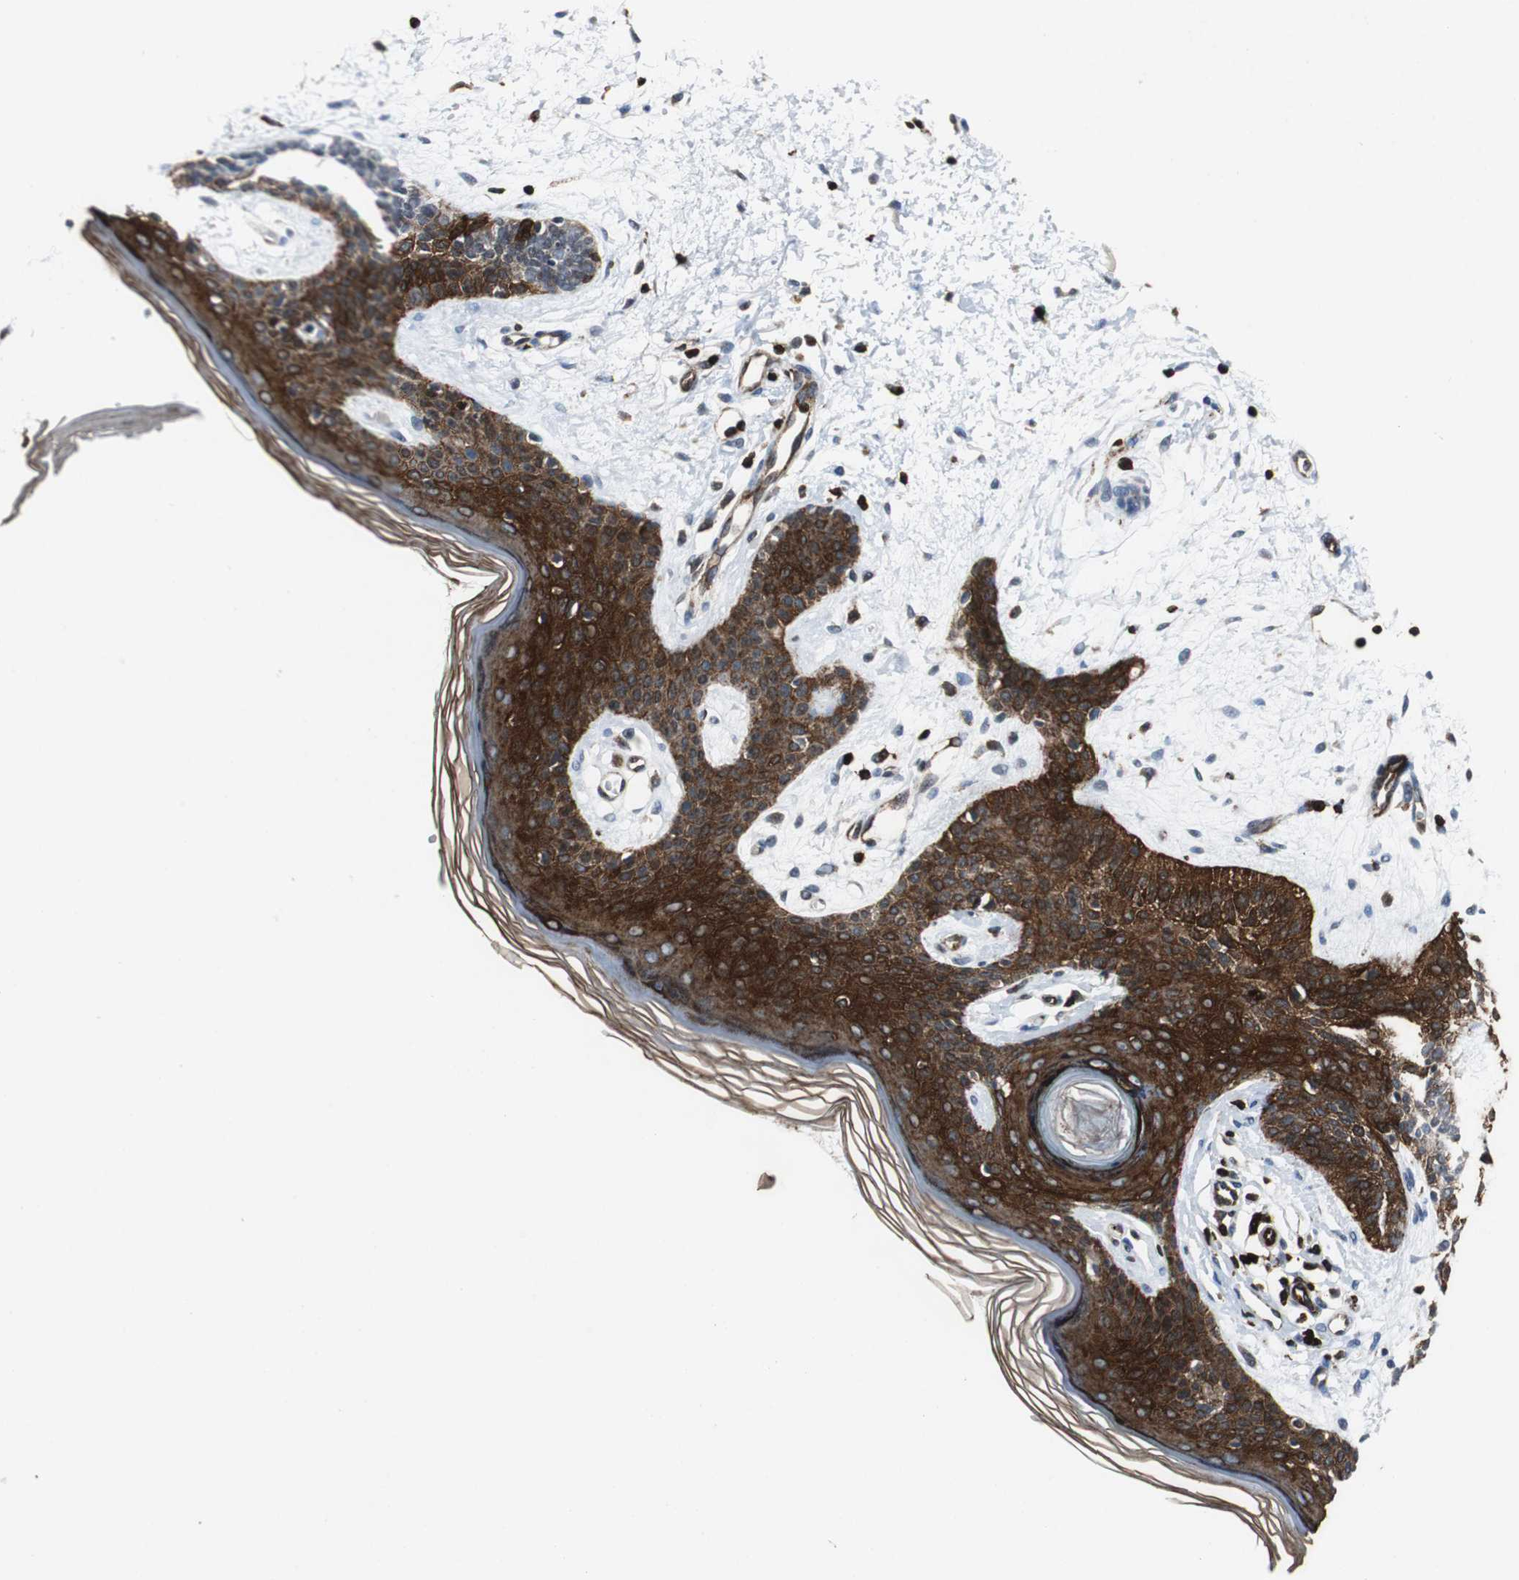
{"staining": {"intensity": "strong", "quantity": ">75%", "location": "cytoplasmic/membranous"}, "tissue": "skin cancer", "cell_type": "Tumor cells", "image_type": "cancer", "snomed": [{"axis": "morphology", "description": "Normal tissue, NOS"}, {"axis": "morphology", "description": "Basal cell carcinoma"}, {"axis": "topography", "description": "Skin"}], "caption": "This is a micrograph of immunohistochemistry (IHC) staining of basal cell carcinoma (skin), which shows strong staining in the cytoplasmic/membranous of tumor cells.", "gene": "TUBA4A", "patient": {"sex": "female", "age": 69}}